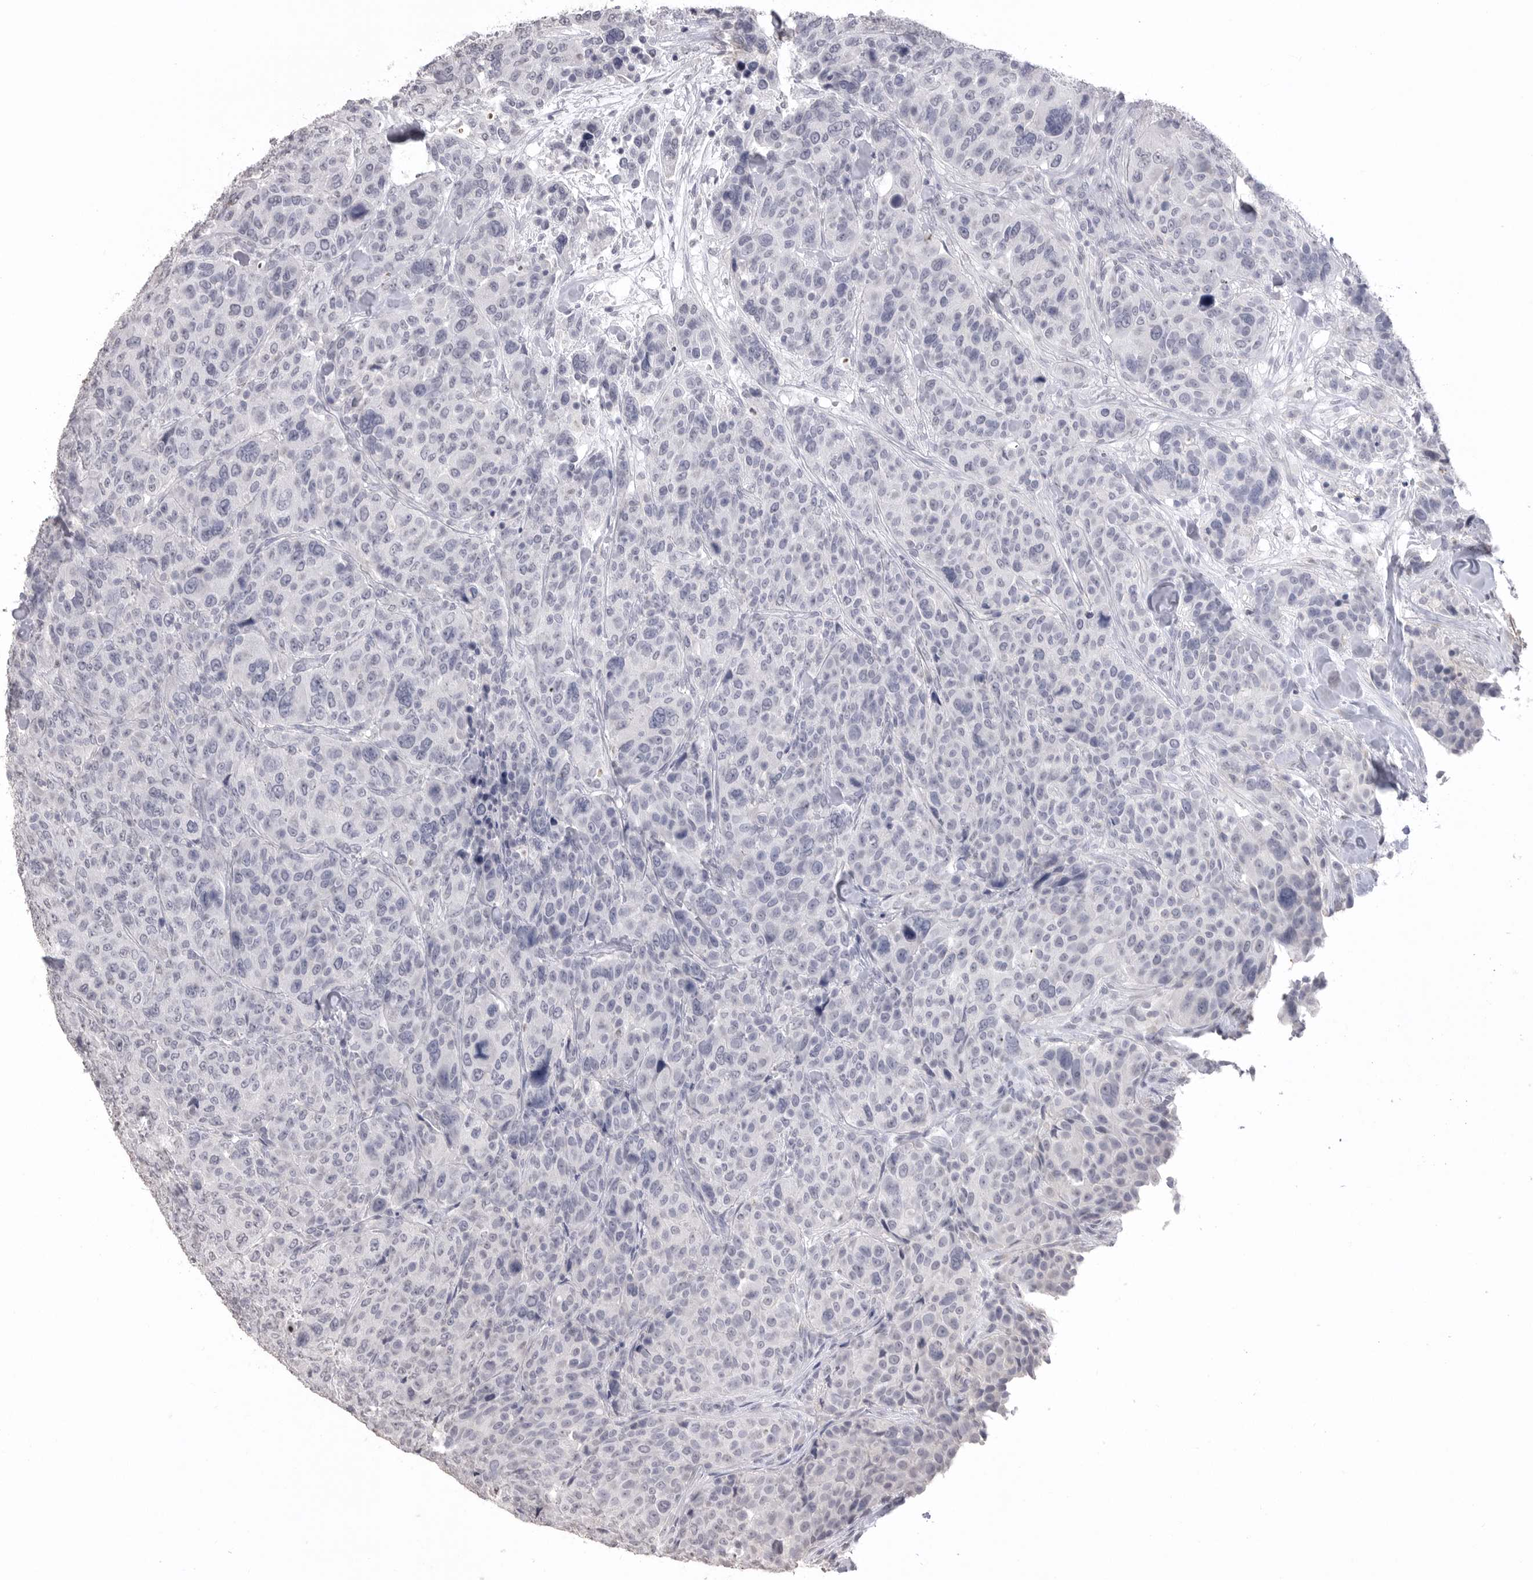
{"staining": {"intensity": "negative", "quantity": "none", "location": "none"}, "tissue": "breast cancer", "cell_type": "Tumor cells", "image_type": "cancer", "snomed": [{"axis": "morphology", "description": "Duct carcinoma"}, {"axis": "topography", "description": "Breast"}], "caption": "Breast cancer (intraductal carcinoma) was stained to show a protein in brown. There is no significant staining in tumor cells.", "gene": "ICAM5", "patient": {"sex": "female", "age": 37}}